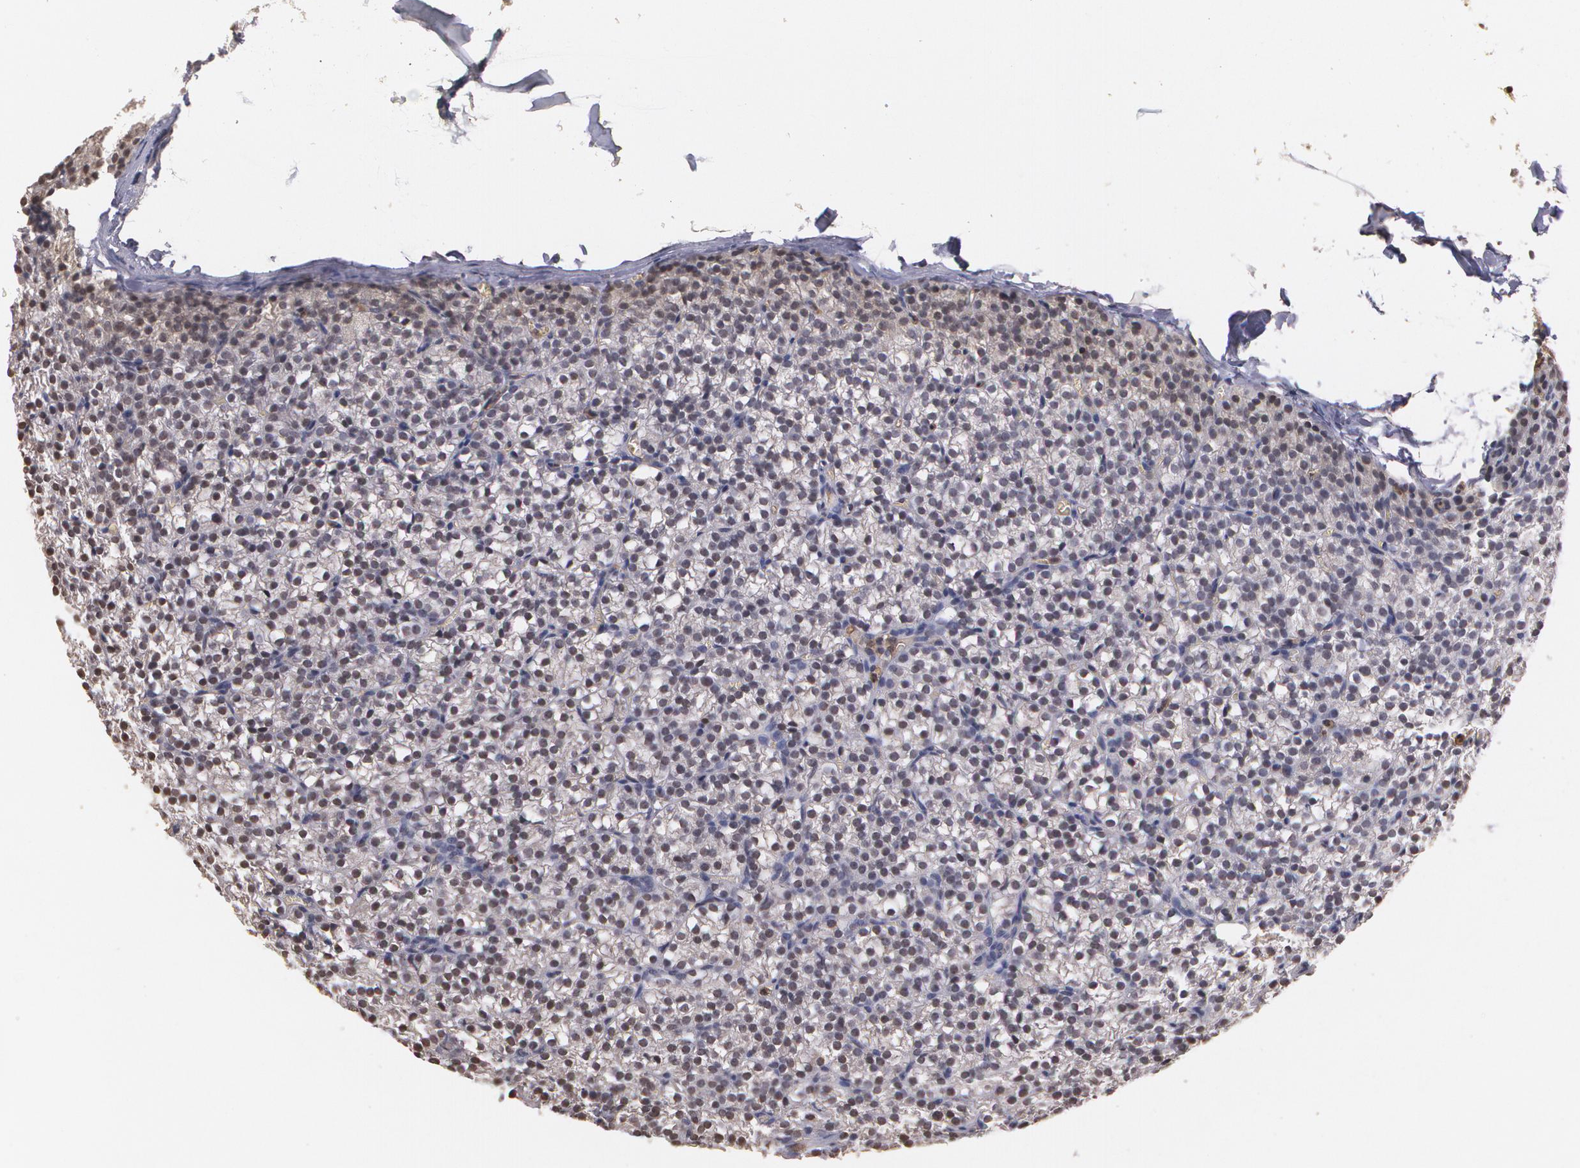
{"staining": {"intensity": "moderate", "quantity": ">75%", "location": "cytoplasmic/membranous"}, "tissue": "parathyroid gland", "cell_type": "Glandular cells", "image_type": "normal", "snomed": [{"axis": "morphology", "description": "Normal tissue, NOS"}, {"axis": "topography", "description": "Parathyroid gland"}], "caption": "Protein staining of unremarkable parathyroid gland displays moderate cytoplasmic/membranous expression in approximately >75% of glandular cells. The protein of interest is stained brown, and the nuclei are stained in blue (DAB IHC with brightfield microscopy, high magnification).", "gene": "PTS", "patient": {"sex": "female", "age": 17}}